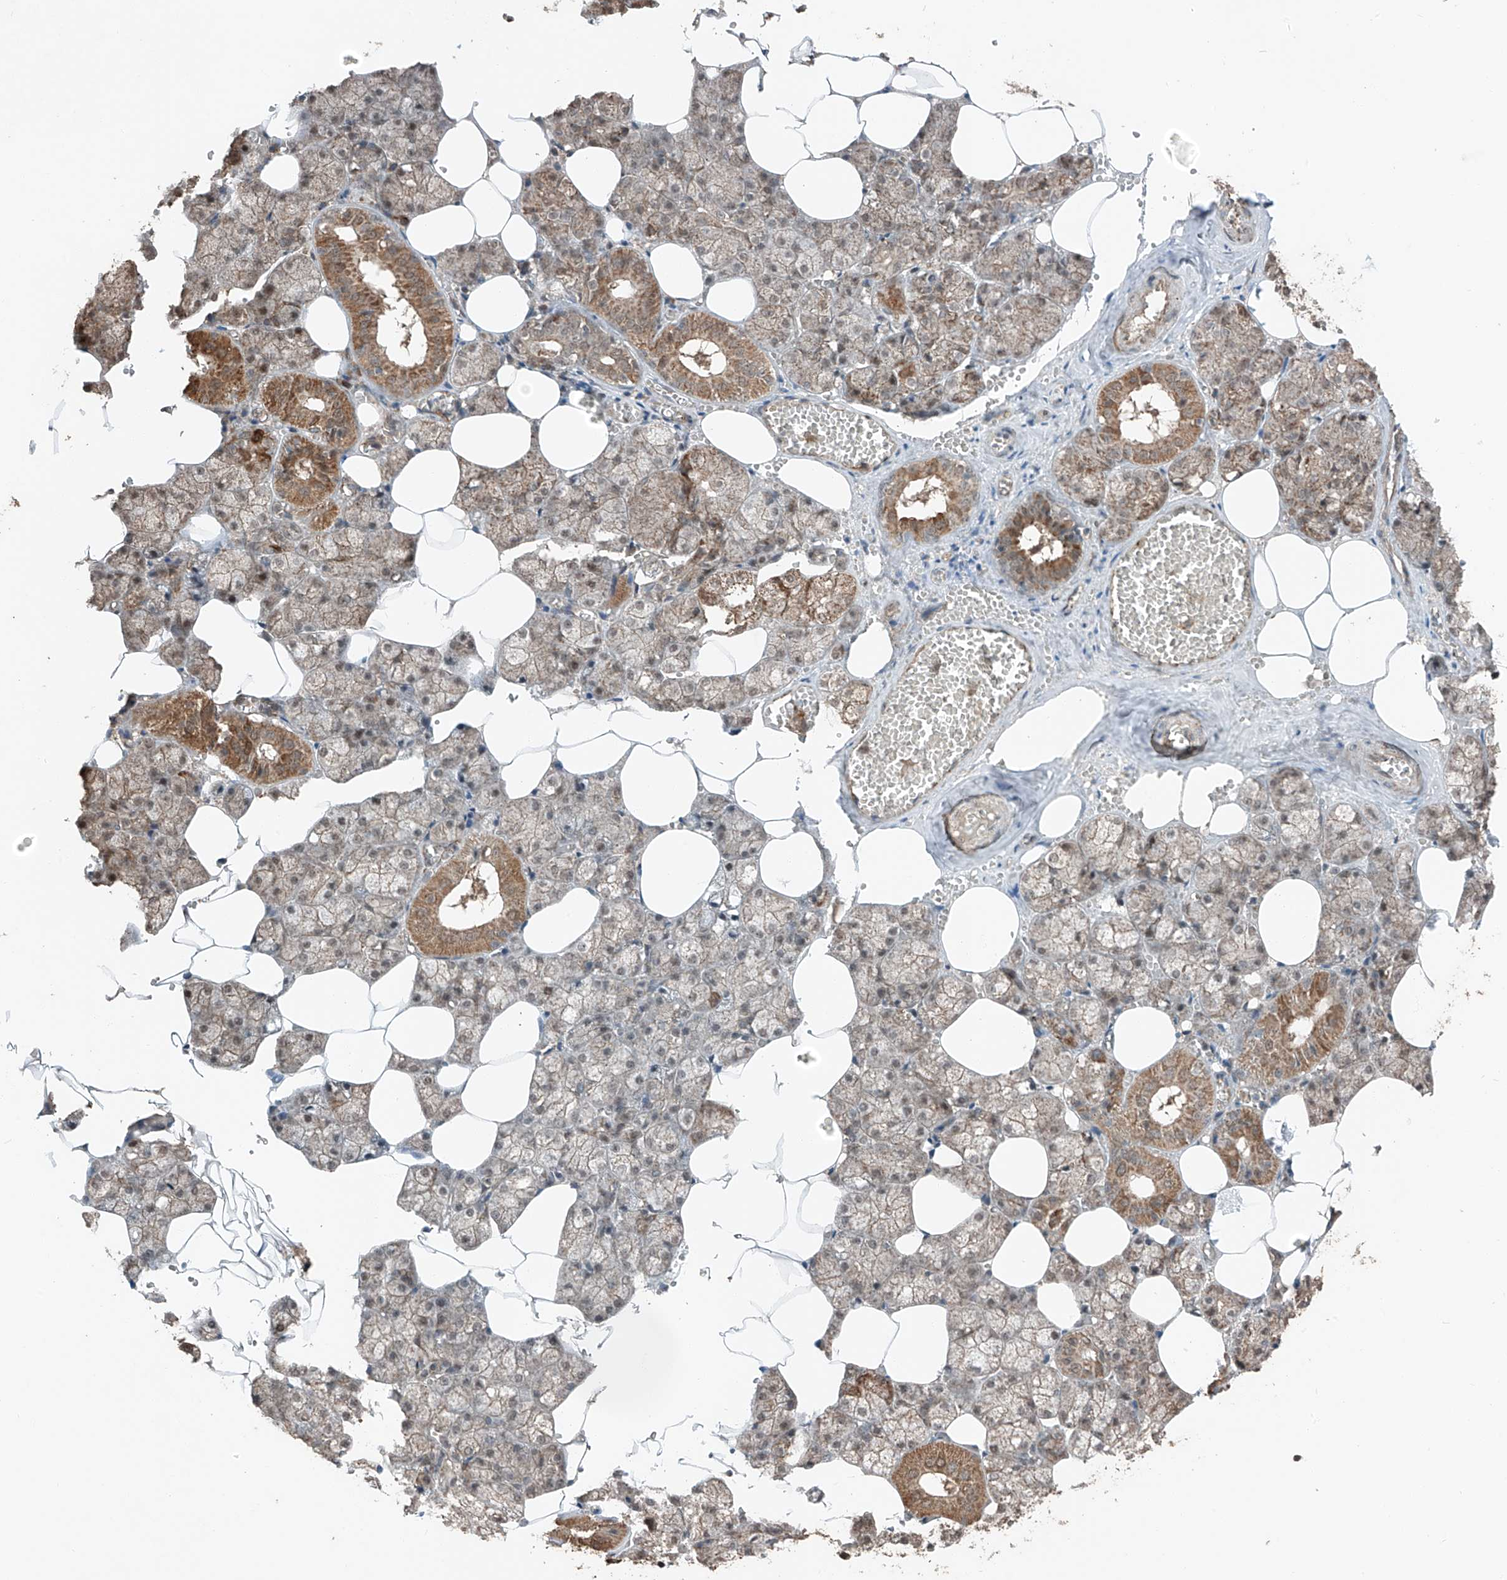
{"staining": {"intensity": "moderate", "quantity": "25%-75%", "location": "cytoplasmic/membranous,nuclear"}, "tissue": "salivary gland", "cell_type": "Glandular cells", "image_type": "normal", "snomed": [{"axis": "morphology", "description": "Normal tissue, NOS"}, {"axis": "topography", "description": "Salivary gland"}], "caption": "High-power microscopy captured an IHC image of normal salivary gland, revealing moderate cytoplasmic/membranous,nuclear staining in approximately 25%-75% of glandular cells.", "gene": "ZNF620", "patient": {"sex": "male", "age": 62}}